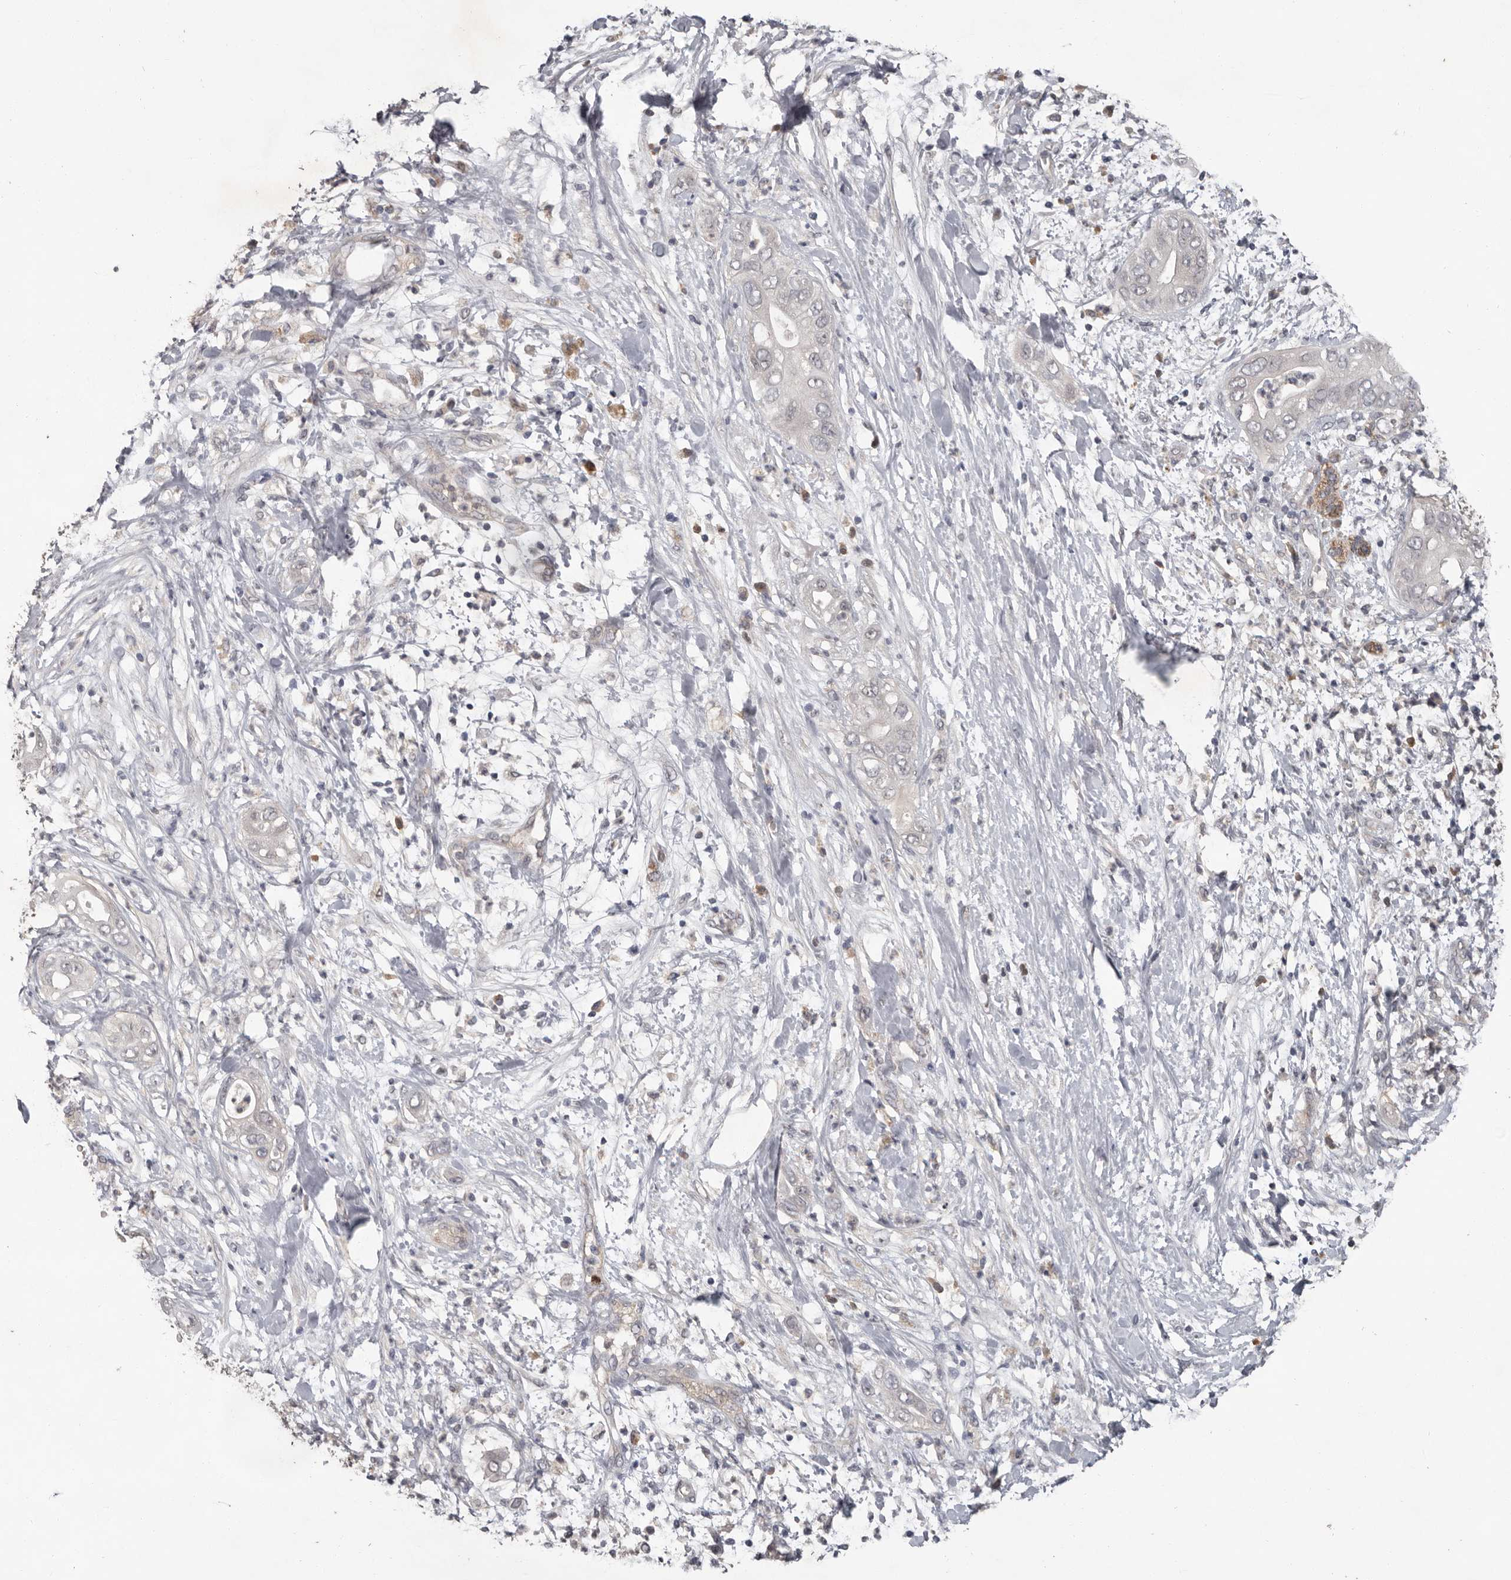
{"staining": {"intensity": "negative", "quantity": "none", "location": "none"}, "tissue": "pancreatic cancer", "cell_type": "Tumor cells", "image_type": "cancer", "snomed": [{"axis": "morphology", "description": "Adenocarcinoma, NOS"}, {"axis": "topography", "description": "Pancreas"}], "caption": "There is no significant staining in tumor cells of adenocarcinoma (pancreatic).", "gene": "MTF1", "patient": {"sex": "female", "age": 78}}